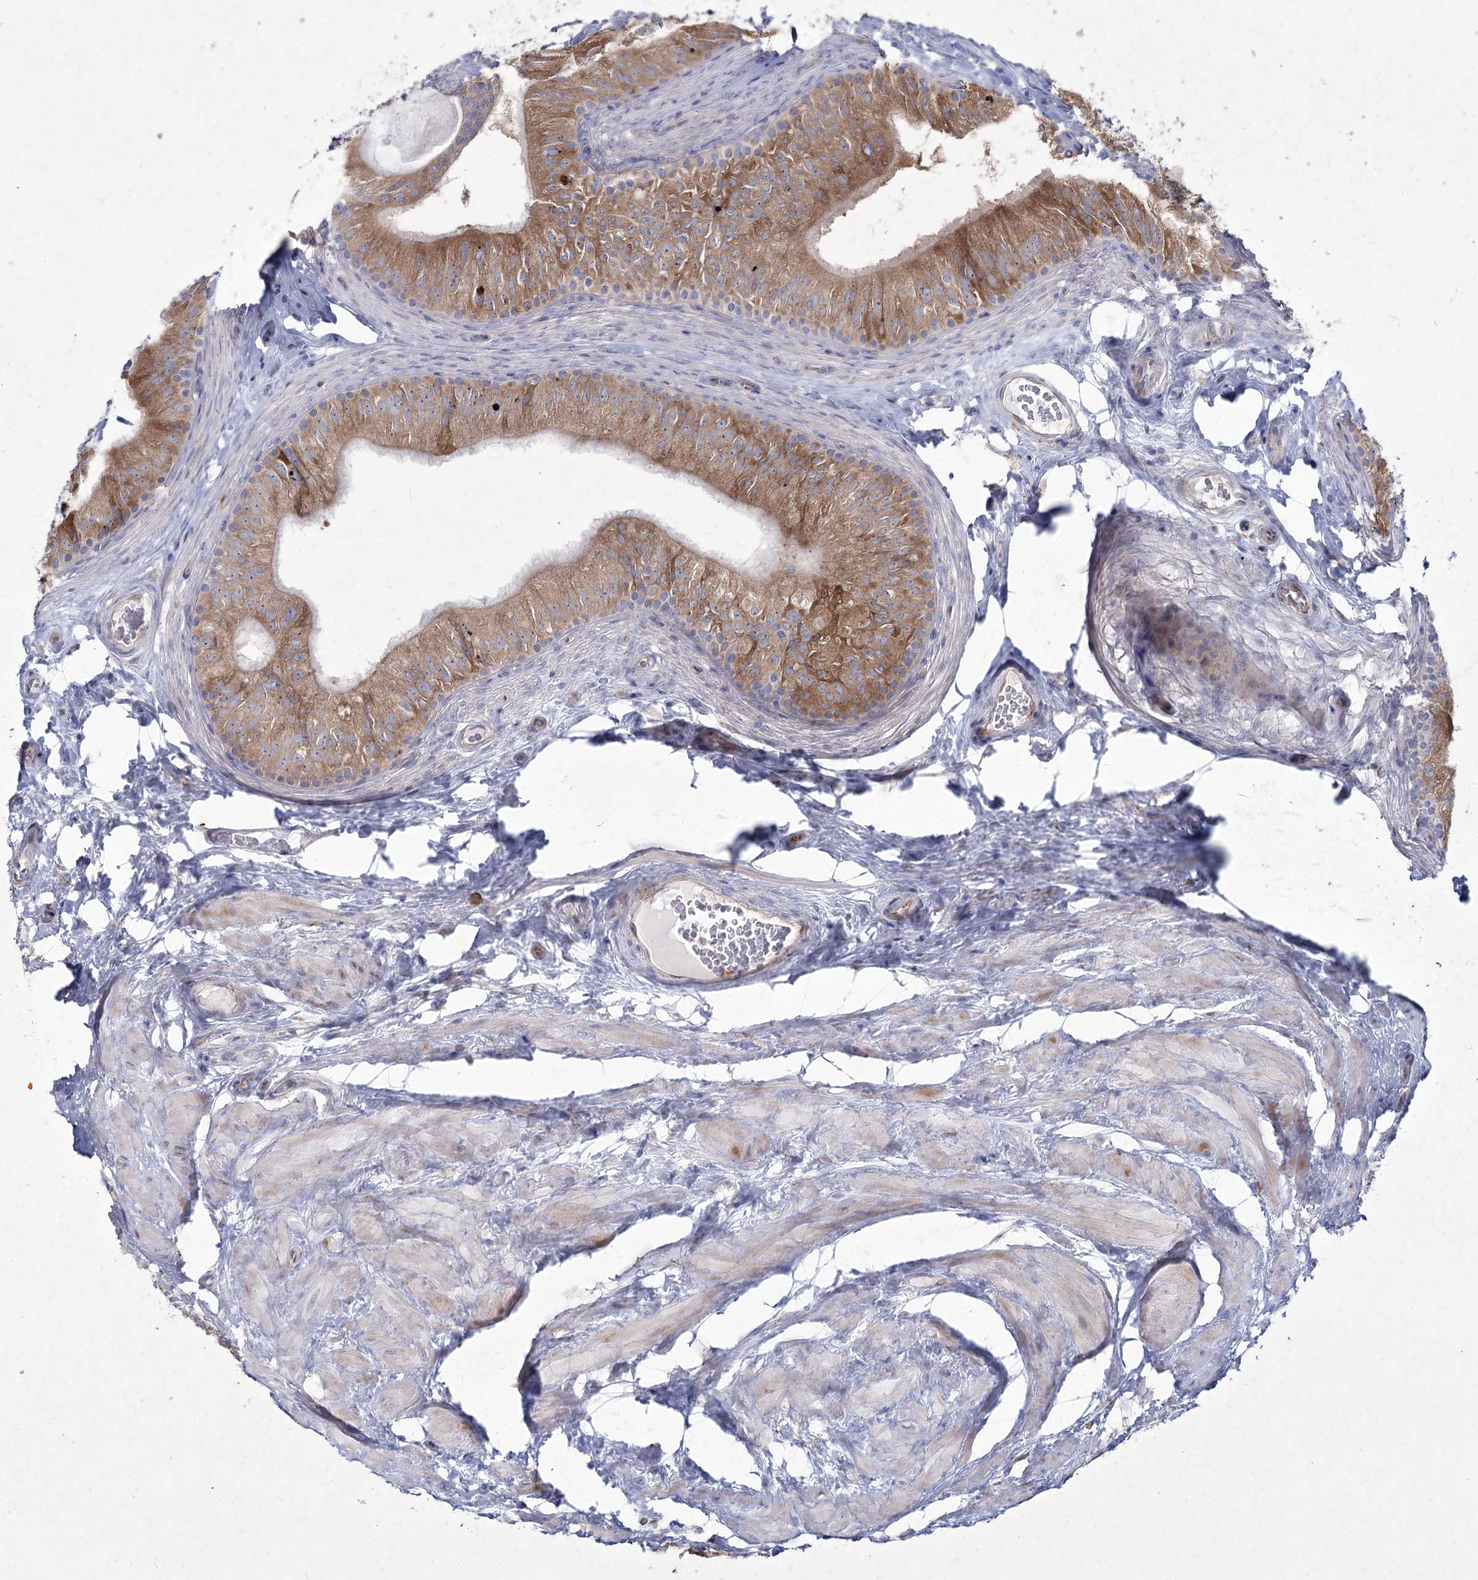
{"staining": {"intensity": "moderate", "quantity": ">75%", "location": "cytoplasmic/membranous"}, "tissue": "epididymis", "cell_type": "Glandular cells", "image_type": "normal", "snomed": [{"axis": "morphology", "description": "Normal tissue, NOS"}, {"axis": "topography", "description": "Epididymis"}], "caption": "Immunohistochemical staining of normal human epididymis exhibits >75% levels of moderate cytoplasmic/membranous protein positivity in approximately >75% of glandular cells.", "gene": "NIPAL4", "patient": {"sex": "male", "age": 46}}